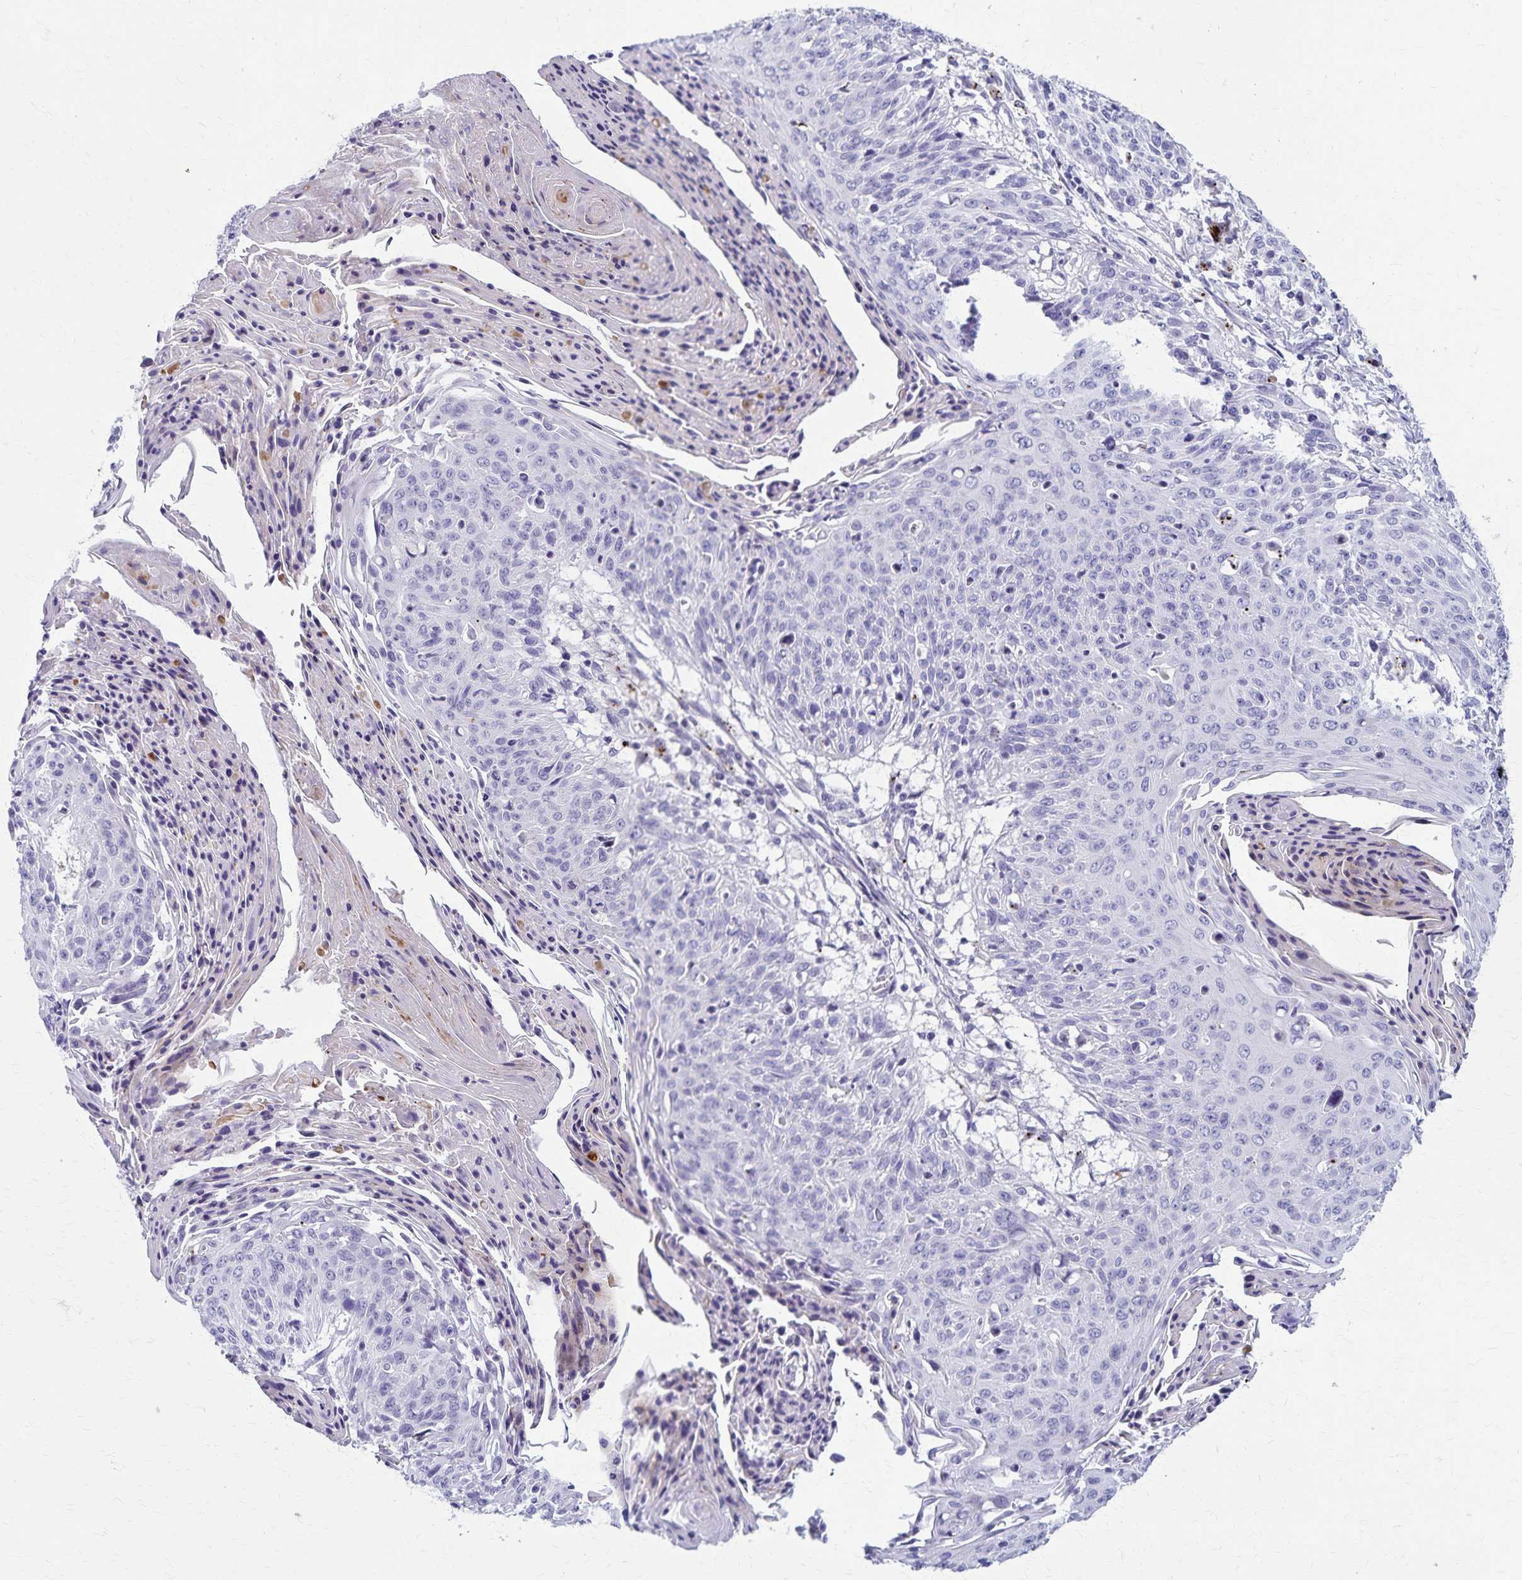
{"staining": {"intensity": "negative", "quantity": "none", "location": "none"}, "tissue": "cervical cancer", "cell_type": "Tumor cells", "image_type": "cancer", "snomed": [{"axis": "morphology", "description": "Squamous cell carcinoma, NOS"}, {"axis": "topography", "description": "Cervix"}], "caption": "Immunohistochemistry (IHC) of human squamous cell carcinoma (cervical) demonstrates no expression in tumor cells.", "gene": "TMEM60", "patient": {"sex": "female", "age": 45}}